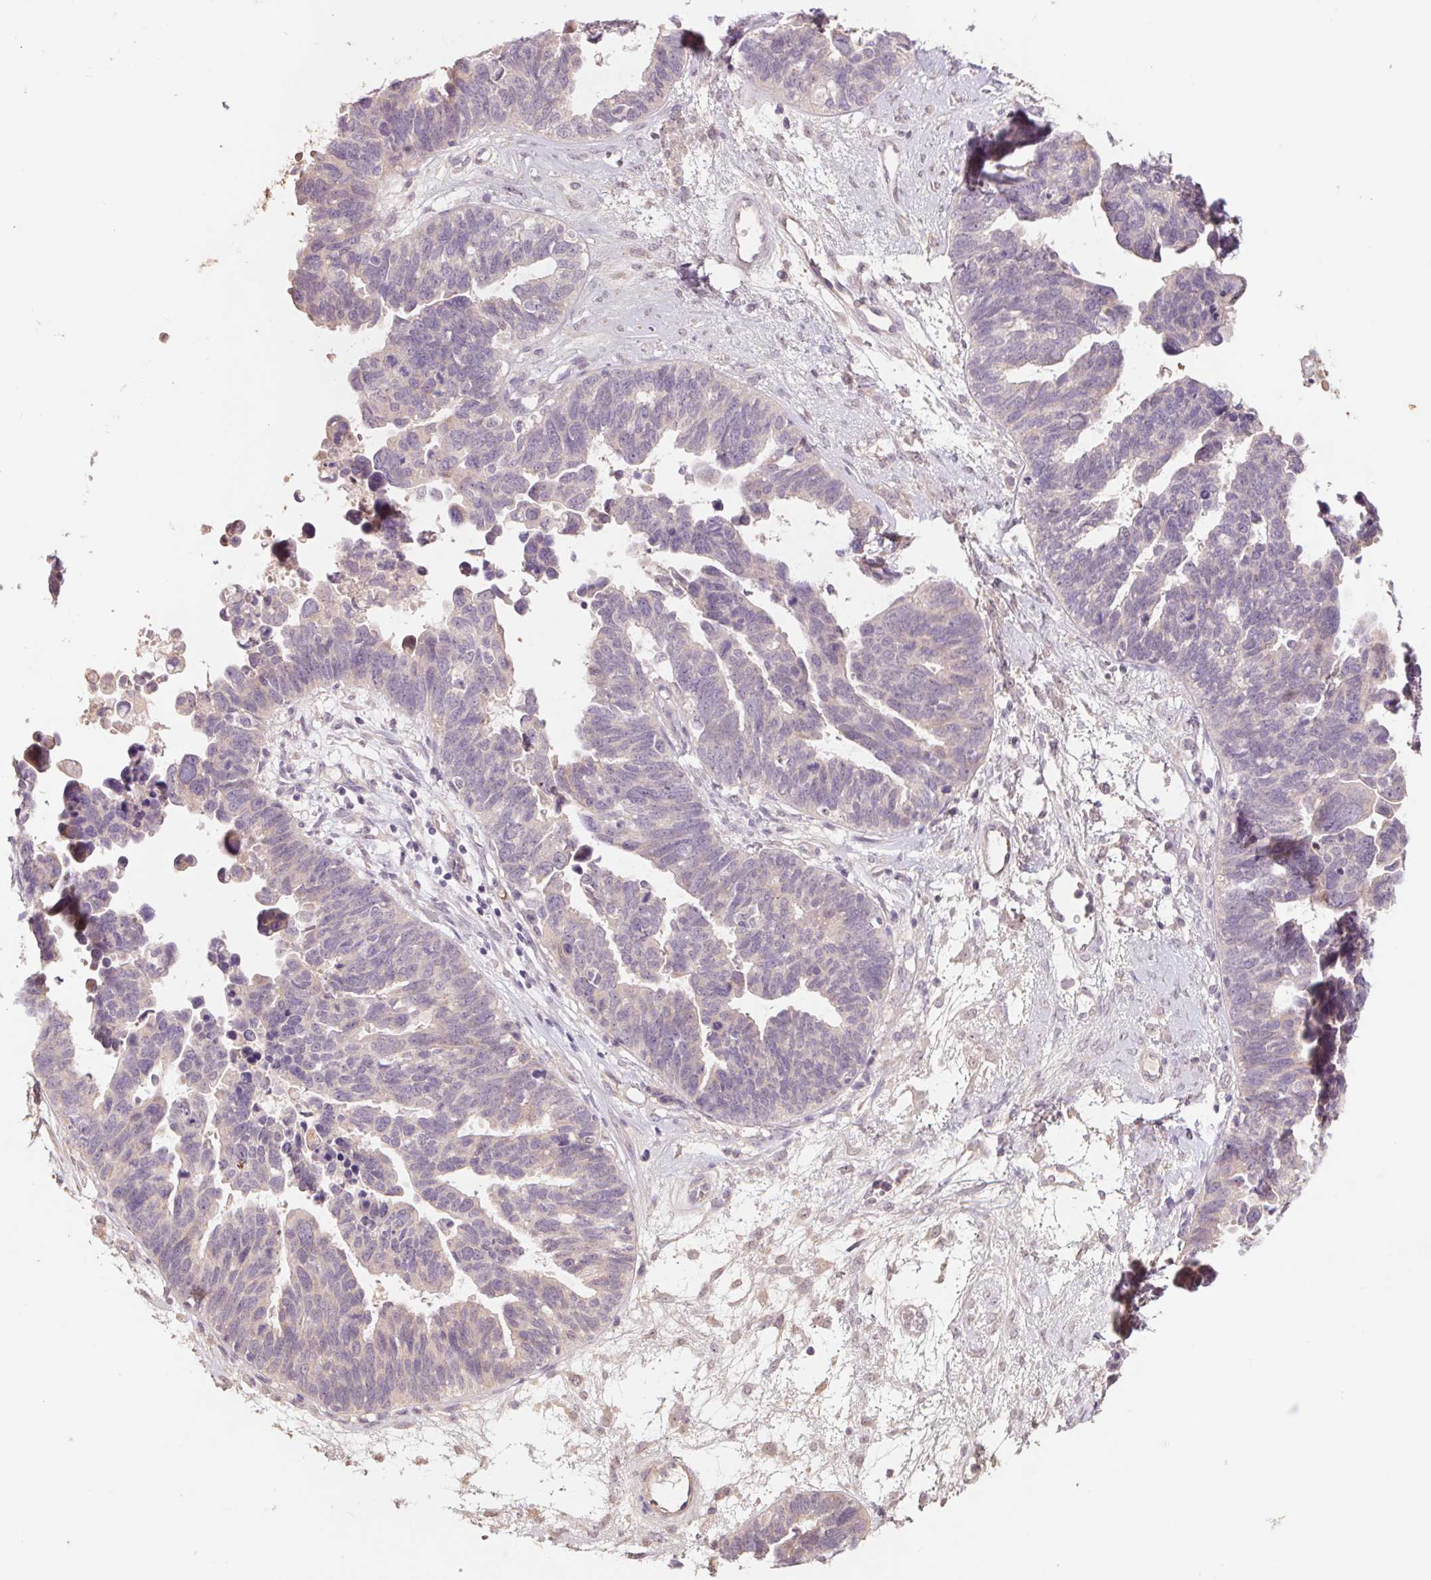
{"staining": {"intensity": "weak", "quantity": "25%-75%", "location": "cytoplasmic/membranous"}, "tissue": "ovarian cancer", "cell_type": "Tumor cells", "image_type": "cancer", "snomed": [{"axis": "morphology", "description": "Cystadenocarcinoma, serous, NOS"}, {"axis": "topography", "description": "Ovary"}], "caption": "Tumor cells reveal weak cytoplasmic/membranous expression in approximately 25%-75% of cells in ovarian serous cystadenocarcinoma.", "gene": "GRM2", "patient": {"sex": "female", "age": 60}}